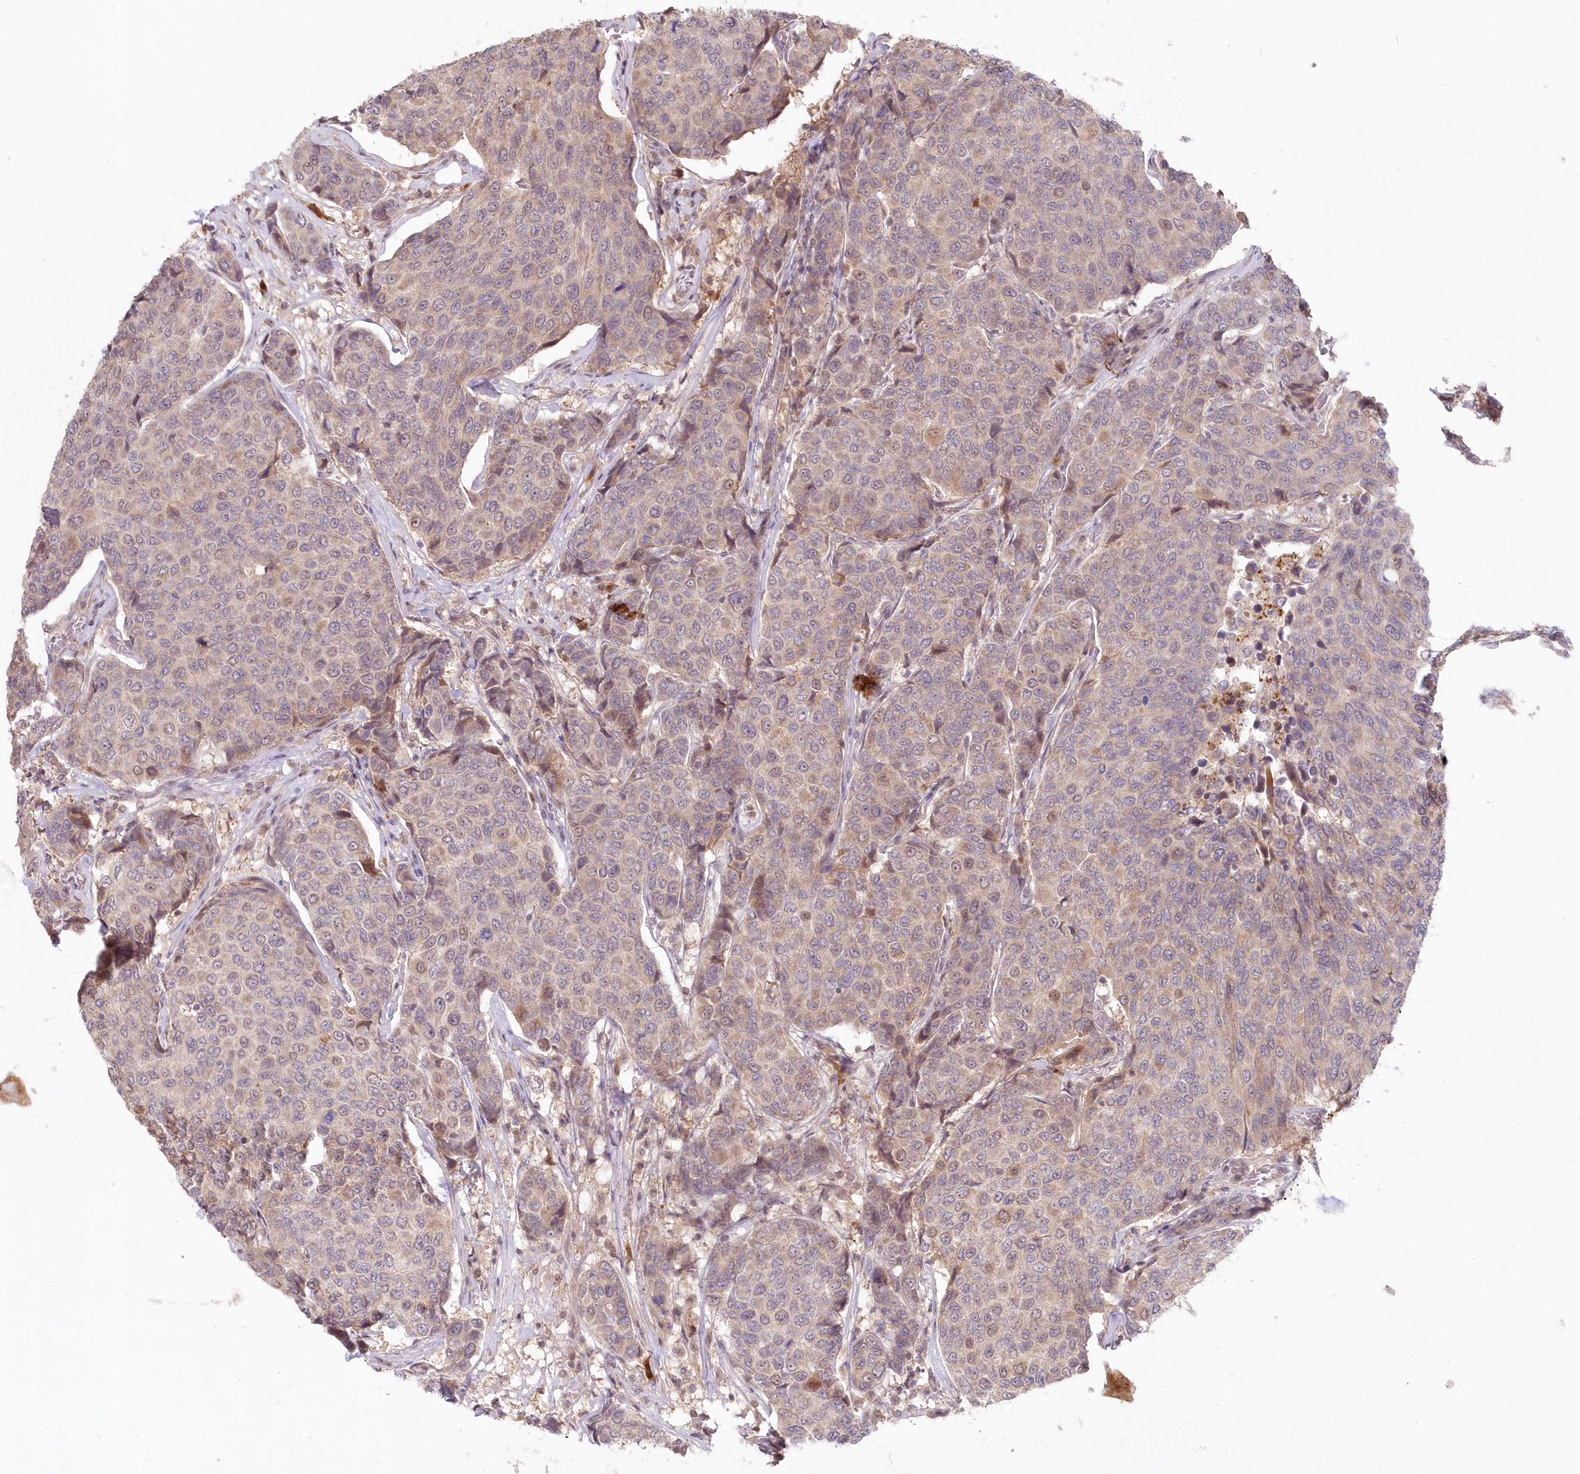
{"staining": {"intensity": "weak", "quantity": "<25%", "location": "cytoplasmic/membranous"}, "tissue": "breast cancer", "cell_type": "Tumor cells", "image_type": "cancer", "snomed": [{"axis": "morphology", "description": "Duct carcinoma"}, {"axis": "topography", "description": "Breast"}], "caption": "Immunohistochemistry (IHC) micrograph of breast cancer (infiltrating ductal carcinoma) stained for a protein (brown), which displays no staining in tumor cells.", "gene": "ASCC1", "patient": {"sex": "female", "age": 55}}